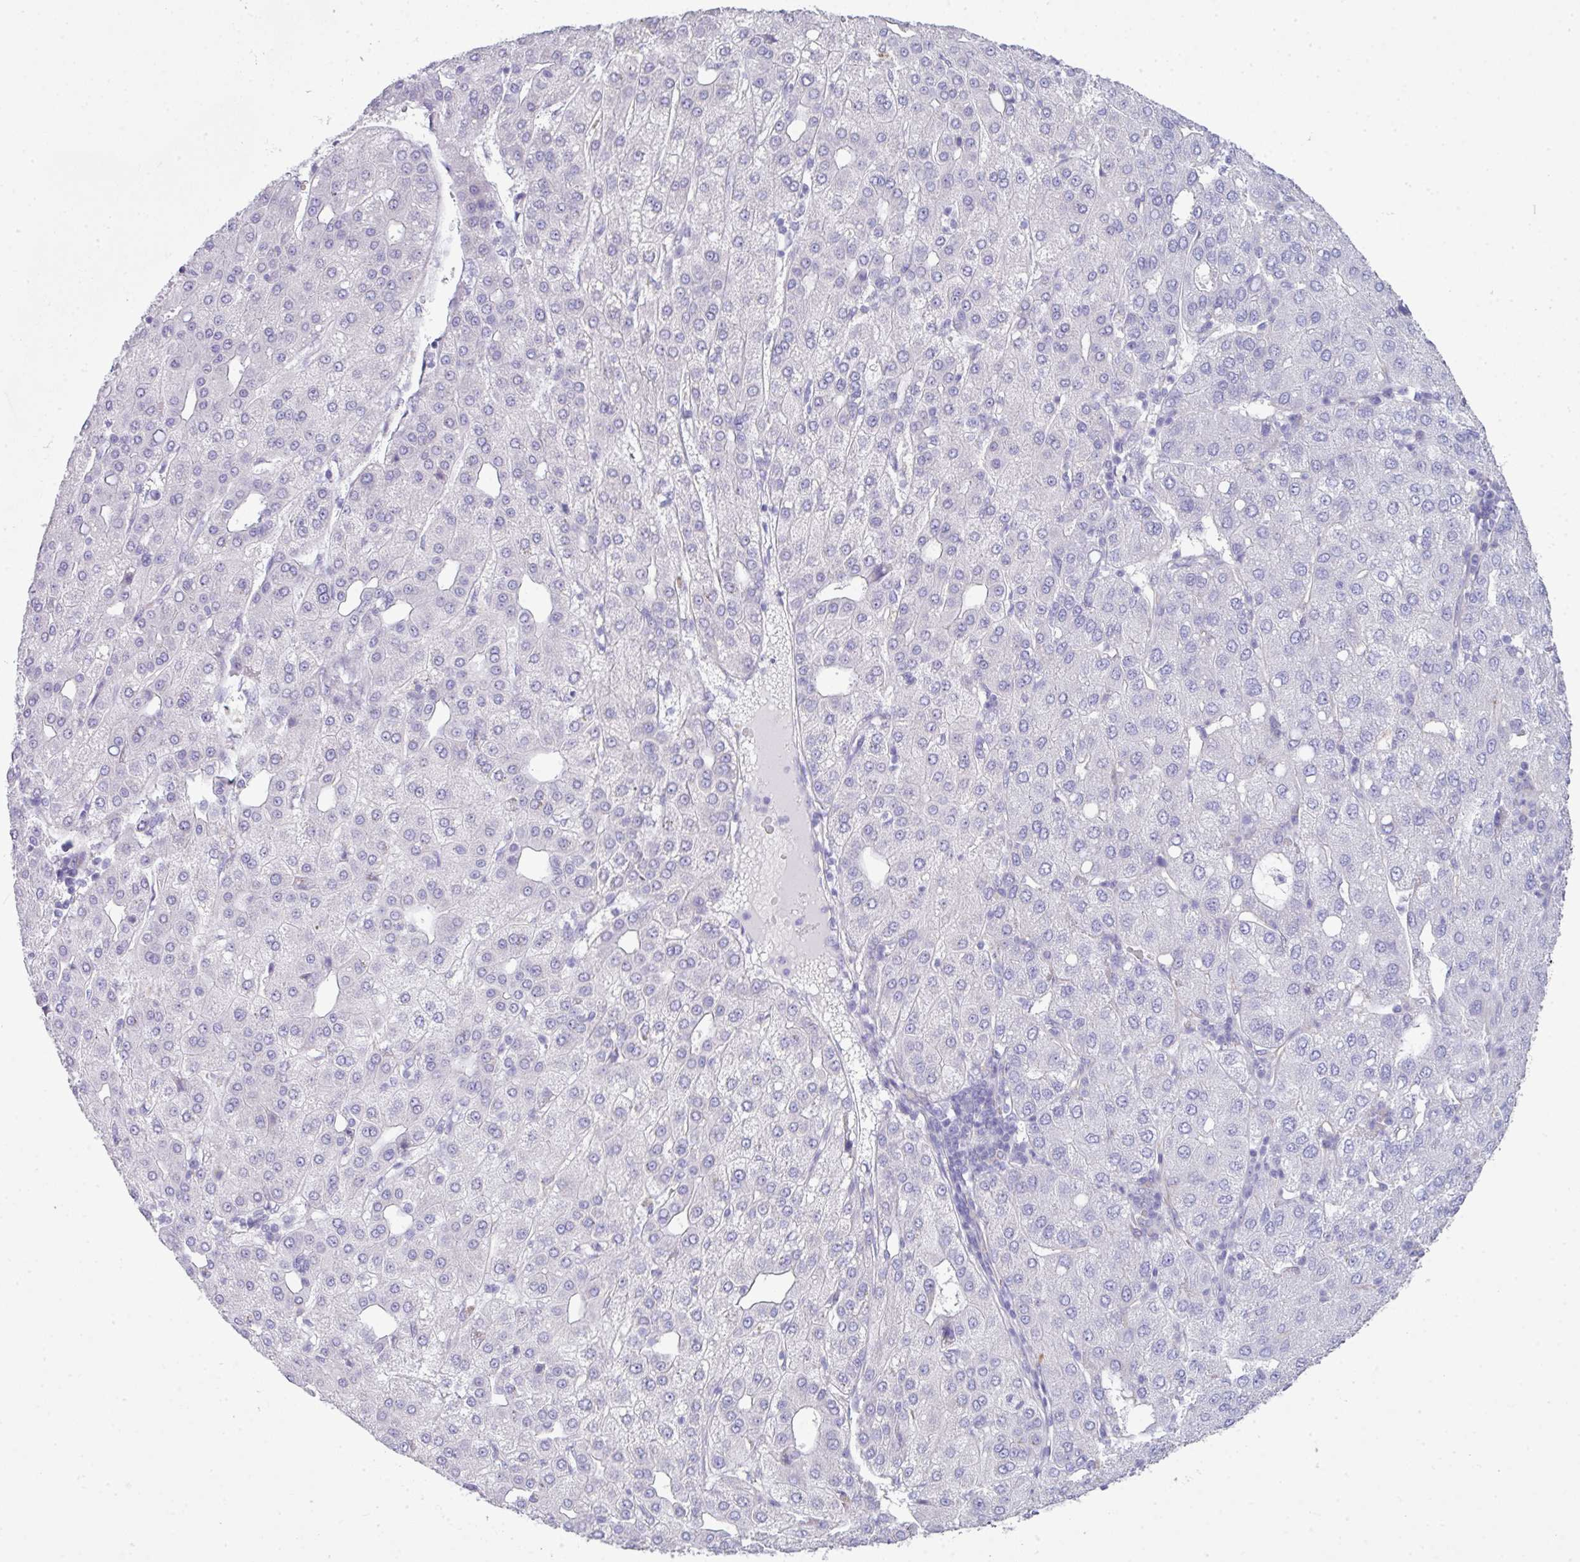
{"staining": {"intensity": "negative", "quantity": "none", "location": "none"}, "tissue": "liver cancer", "cell_type": "Tumor cells", "image_type": "cancer", "snomed": [{"axis": "morphology", "description": "Carcinoma, Hepatocellular, NOS"}, {"axis": "topography", "description": "Liver"}], "caption": "This is a image of immunohistochemistry (IHC) staining of liver hepatocellular carcinoma, which shows no expression in tumor cells.", "gene": "ABCC5", "patient": {"sex": "male", "age": 65}}